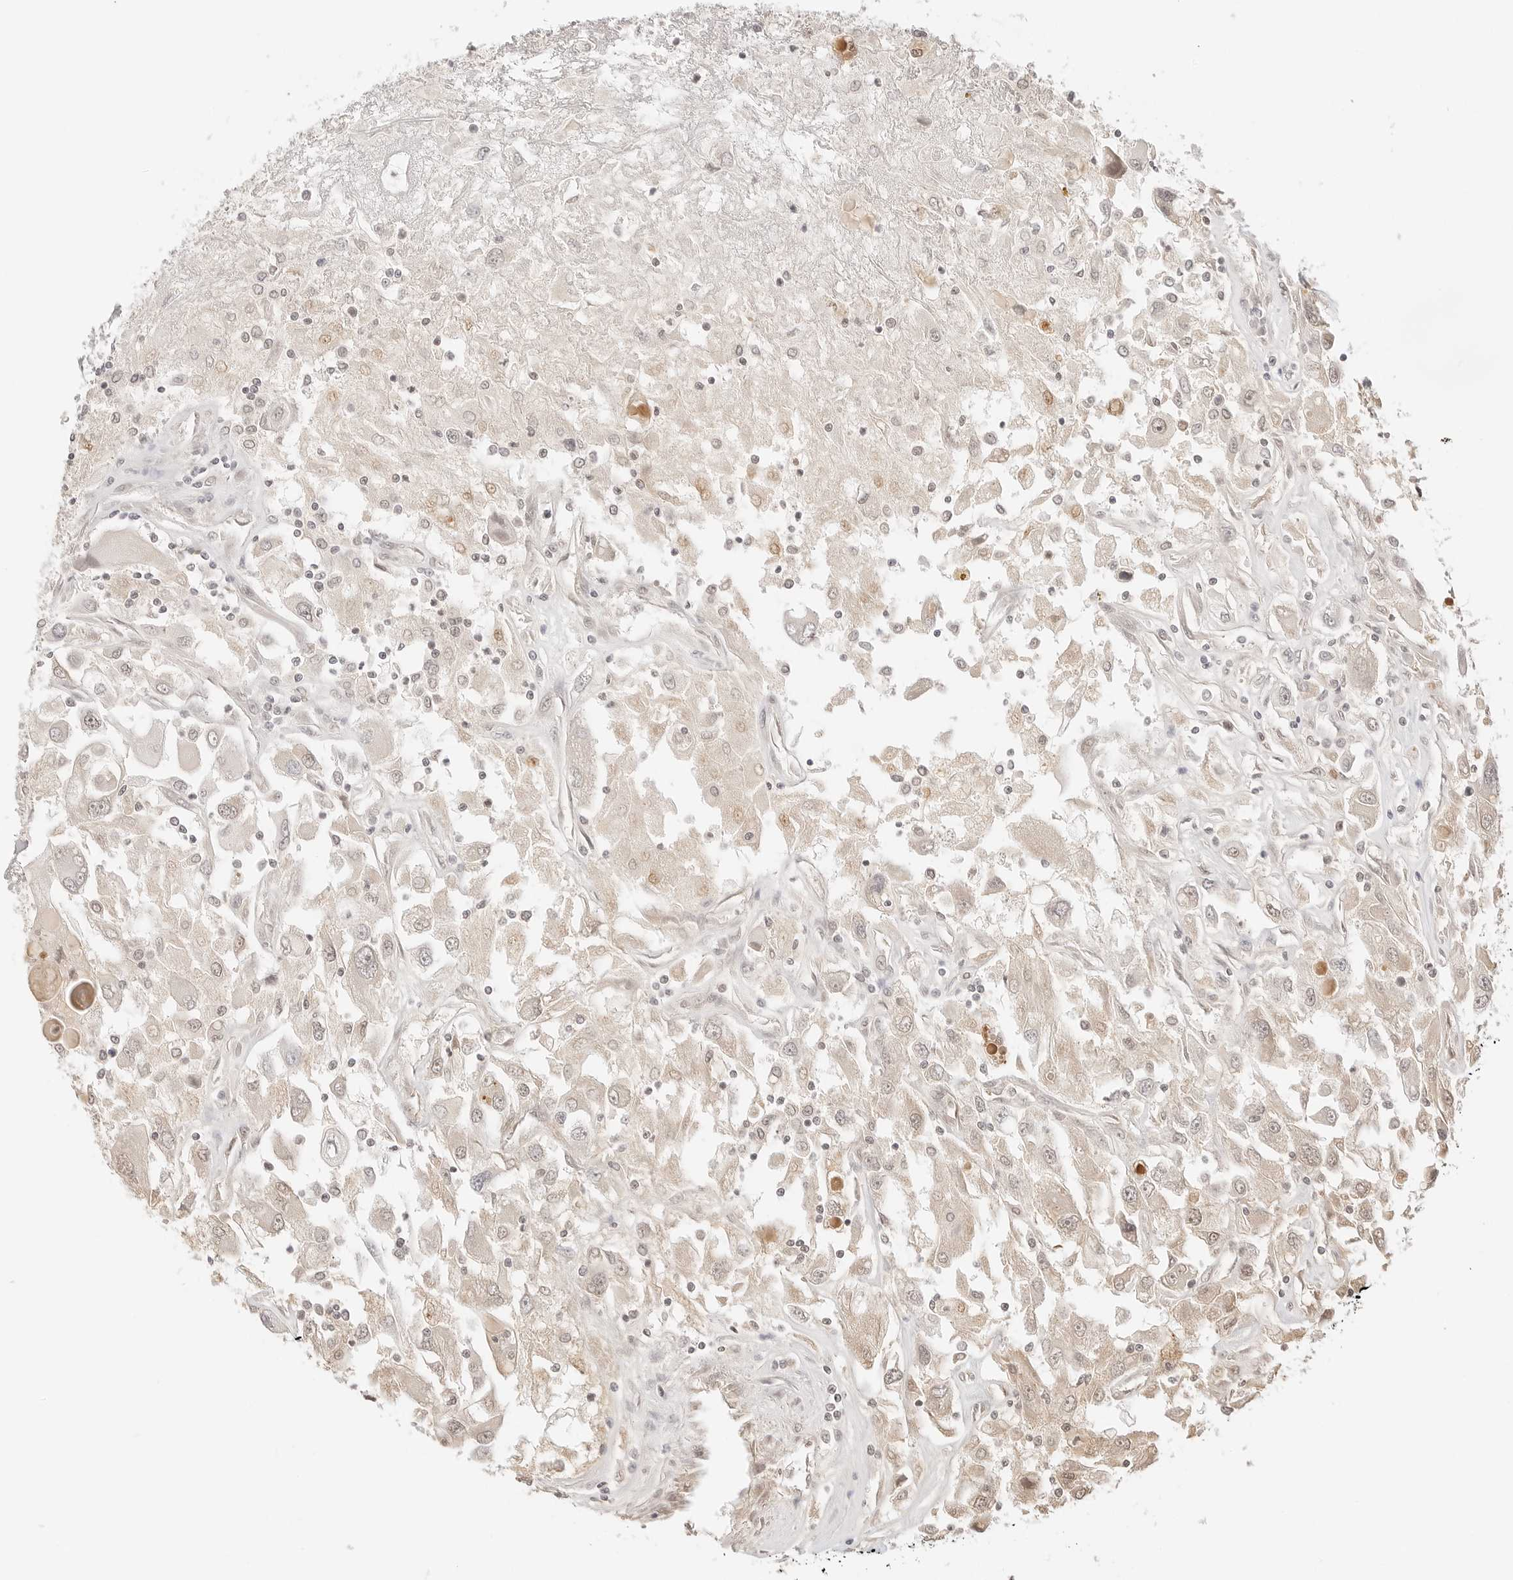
{"staining": {"intensity": "weak", "quantity": "<25%", "location": "nuclear"}, "tissue": "renal cancer", "cell_type": "Tumor cells", "image_type": "cancer", "snomed": [{"axis": "morphology", "description": "Adenocarcinoma, NOS"}, {"axis": "topography", "description": "Kidney"}], "caption": "The IHC photomicrograph has no significant expression in tumor cells of renal cancer (adenocarcinoma) tissue. The staining is performed using DAB brown chromogen with nuclei counter-stained in using hematoxylin.", "gene": "SEPTIN4", "patient": {"sex": "female", "age": 52}}